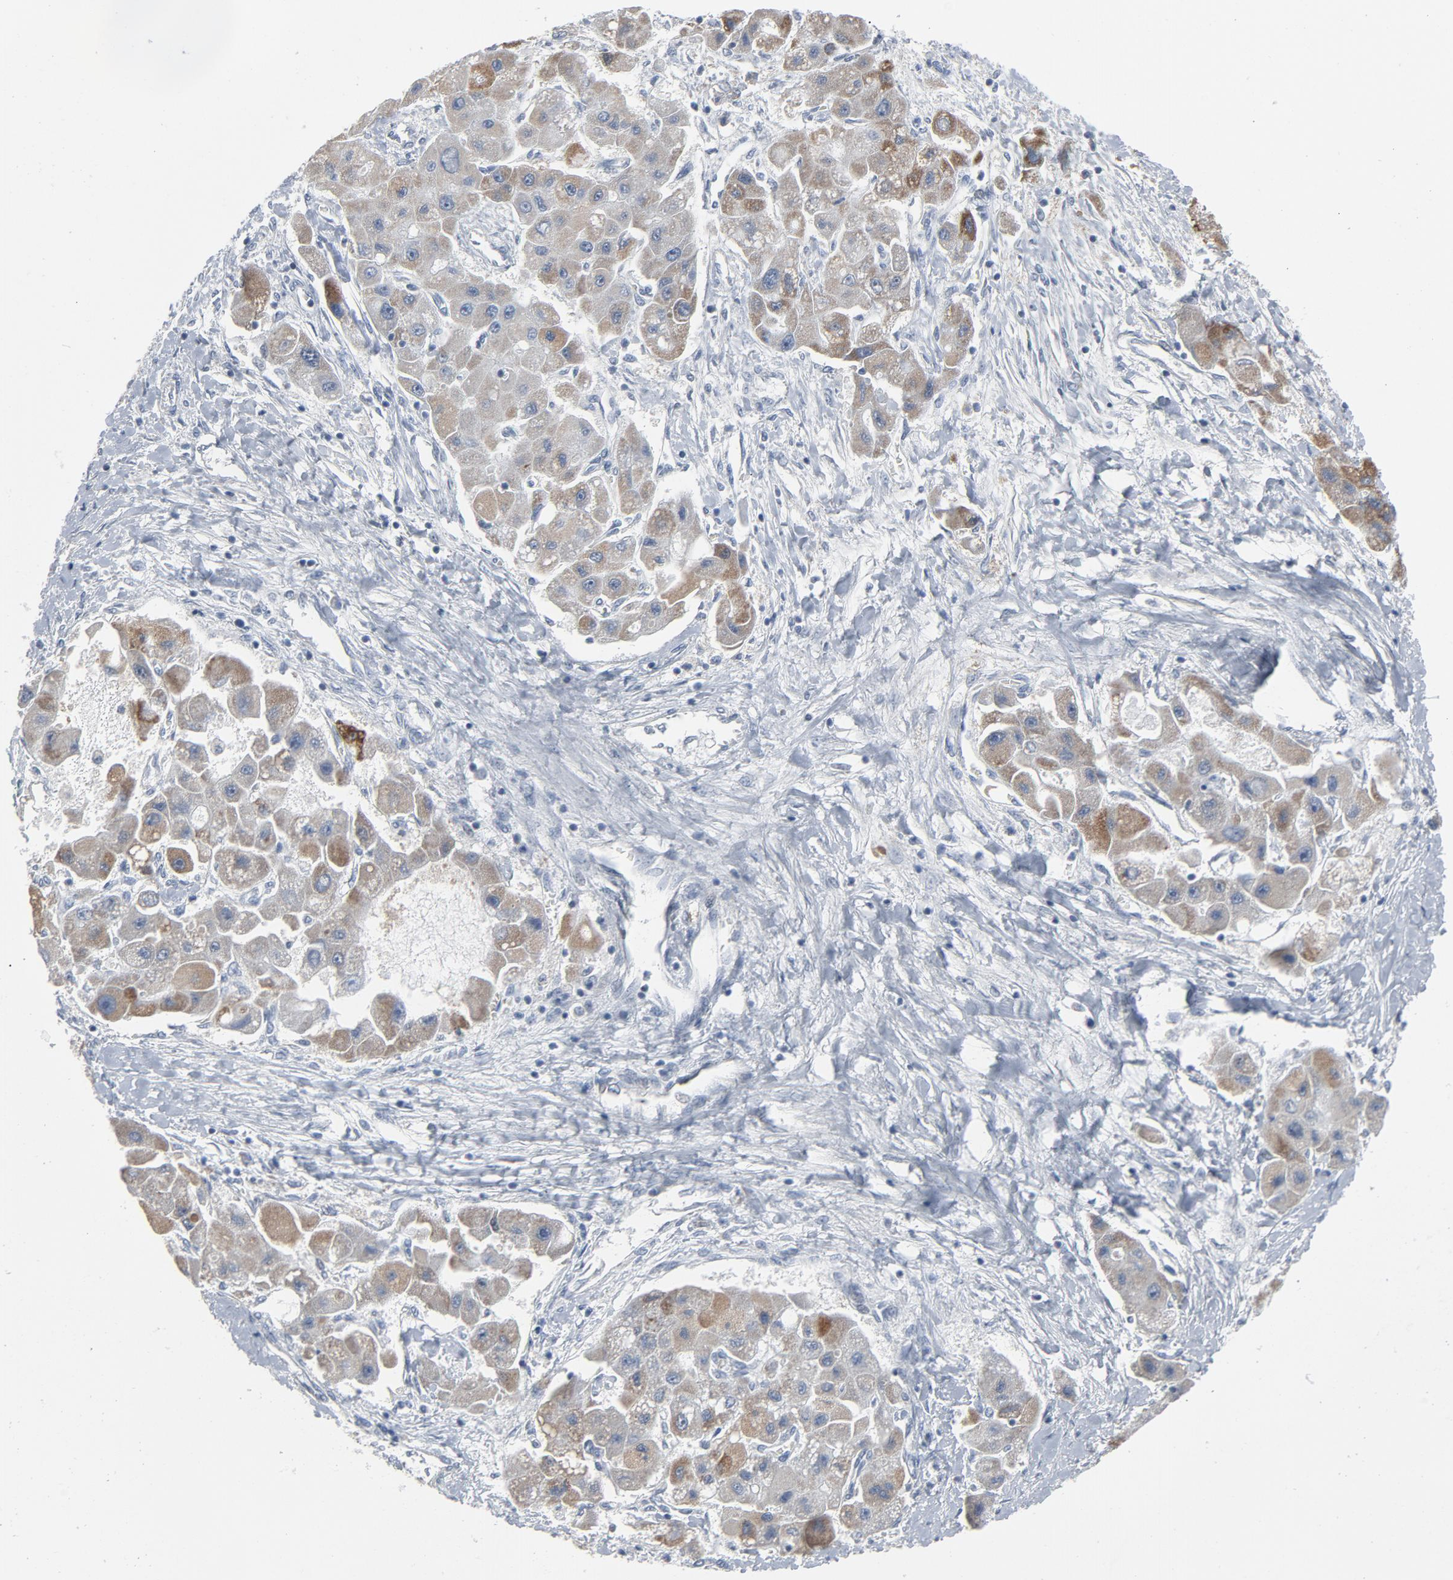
{"staining": {"intensity": "weak", "quantity": ">75%", "location": "cytoplasmic/membranous"}, "tissue": "liver cancer", "cell_type": "Tumor cells", "image_type": "cancer", "snomed": [{"axis": "morphology", "description": "Carcinoma, Hepatocellular, NOS"}, {"axis": "topography", "description": "Liver"}], "caption": "The immunohistochemical stain labels weak cytoplasmic/membranous expression in tumor cells of liver cancer (hepatocellular carcinoma) tissue.", "gene": "GPX2", "patient": {"sex": "male", "age": 24}}